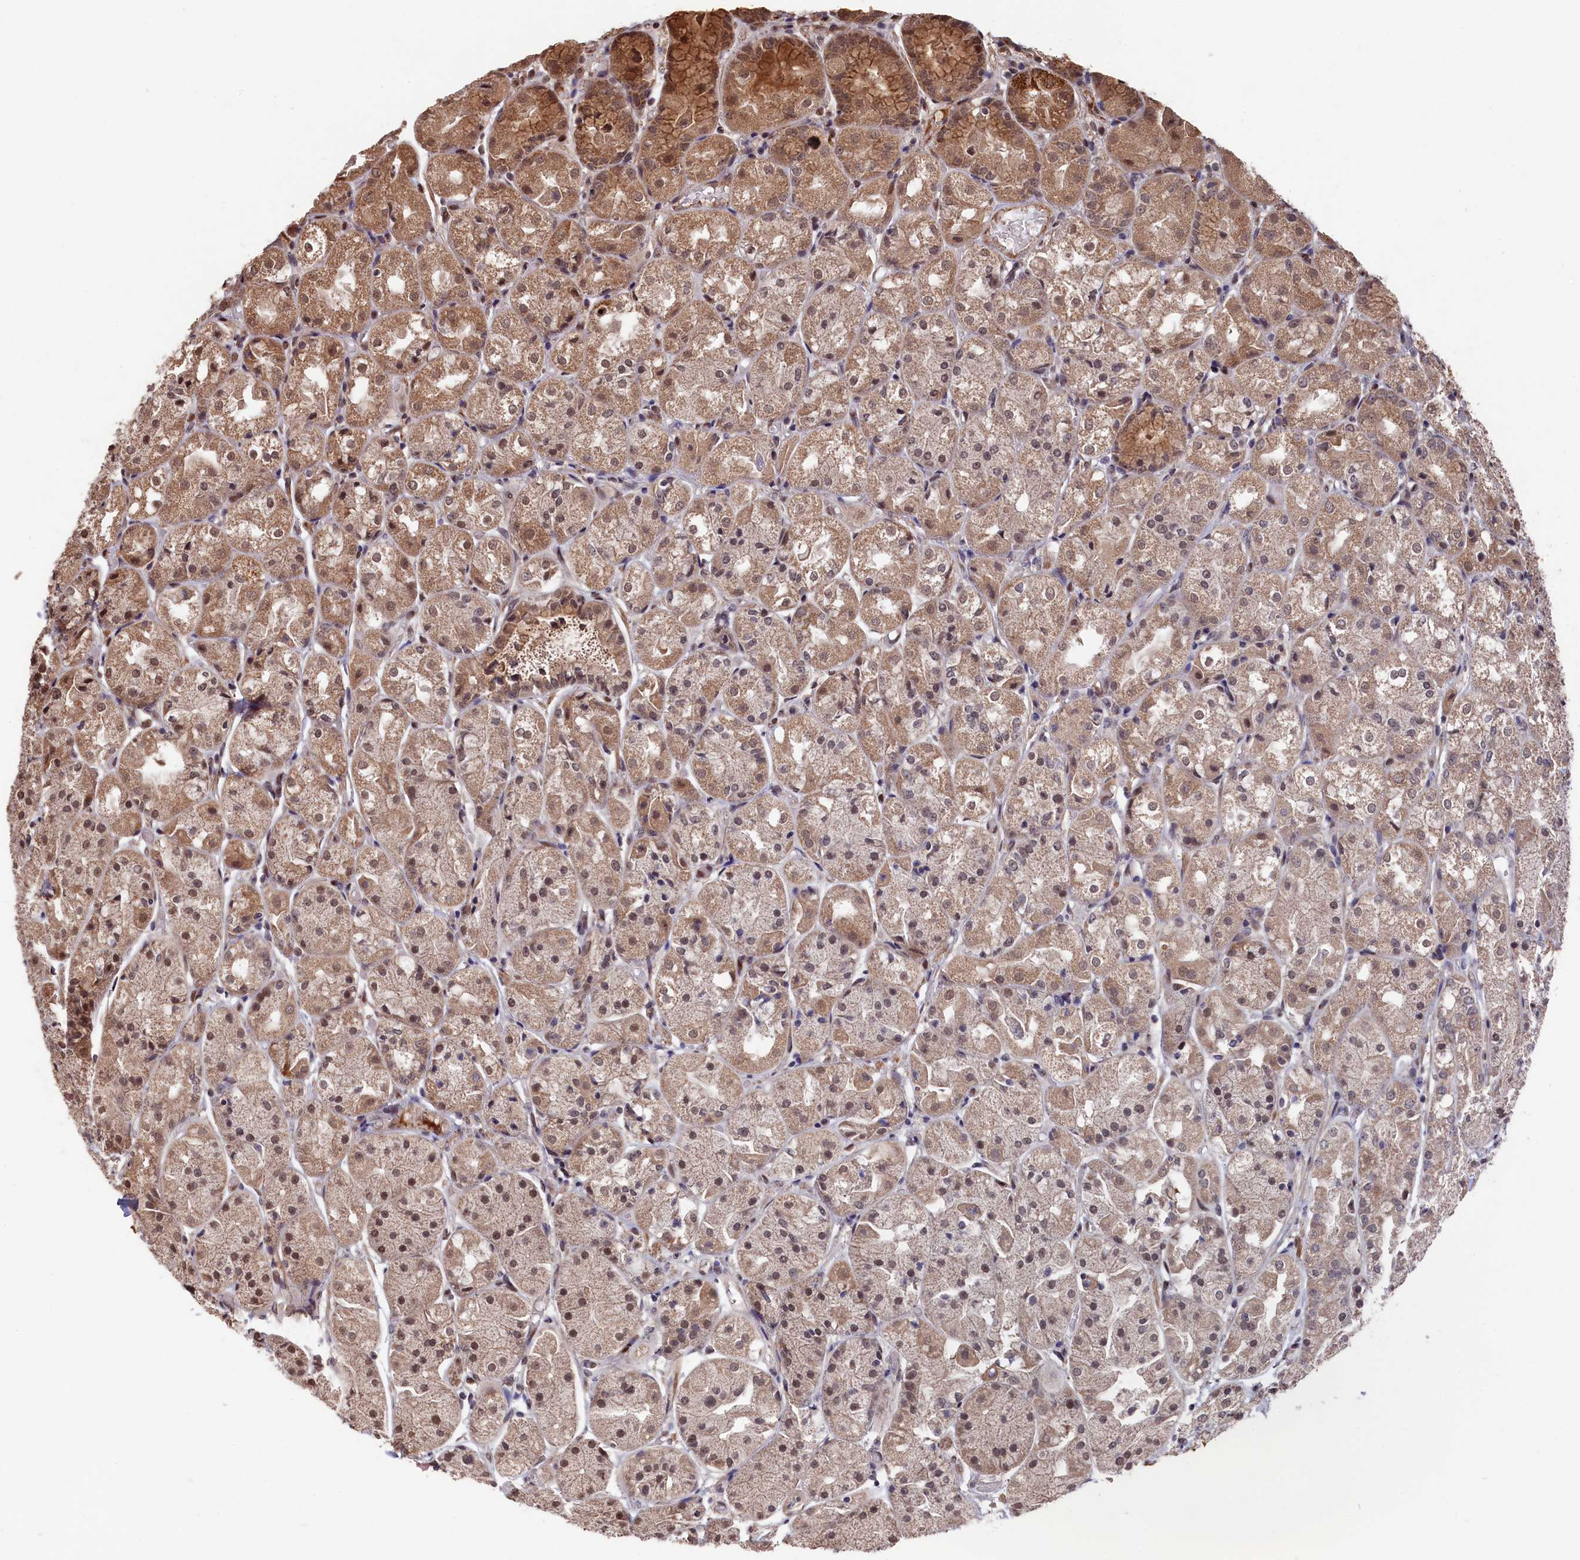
{"staining": {"intensity": "moderate", "quantity": ">75%", "location": "cytoplasmic/membranous,nuclear"}, "tissue": "stomach", "cell_type": "Glandular cells", "image_type": "normal", "snomed": [{"axis": "morphology", "description": "Normal tissue, NOS"}, {"axis": "topography", "description": "Stomach, upper"}], "caption": "Immunohistochemical staining of normal human stomach exhibits moderate cytoplasmic/membranous,nuclear protein expression in approximately >75% of glandular cells.", "gene": "CLPX", "patient": {"sex": "male", "age": 72}}